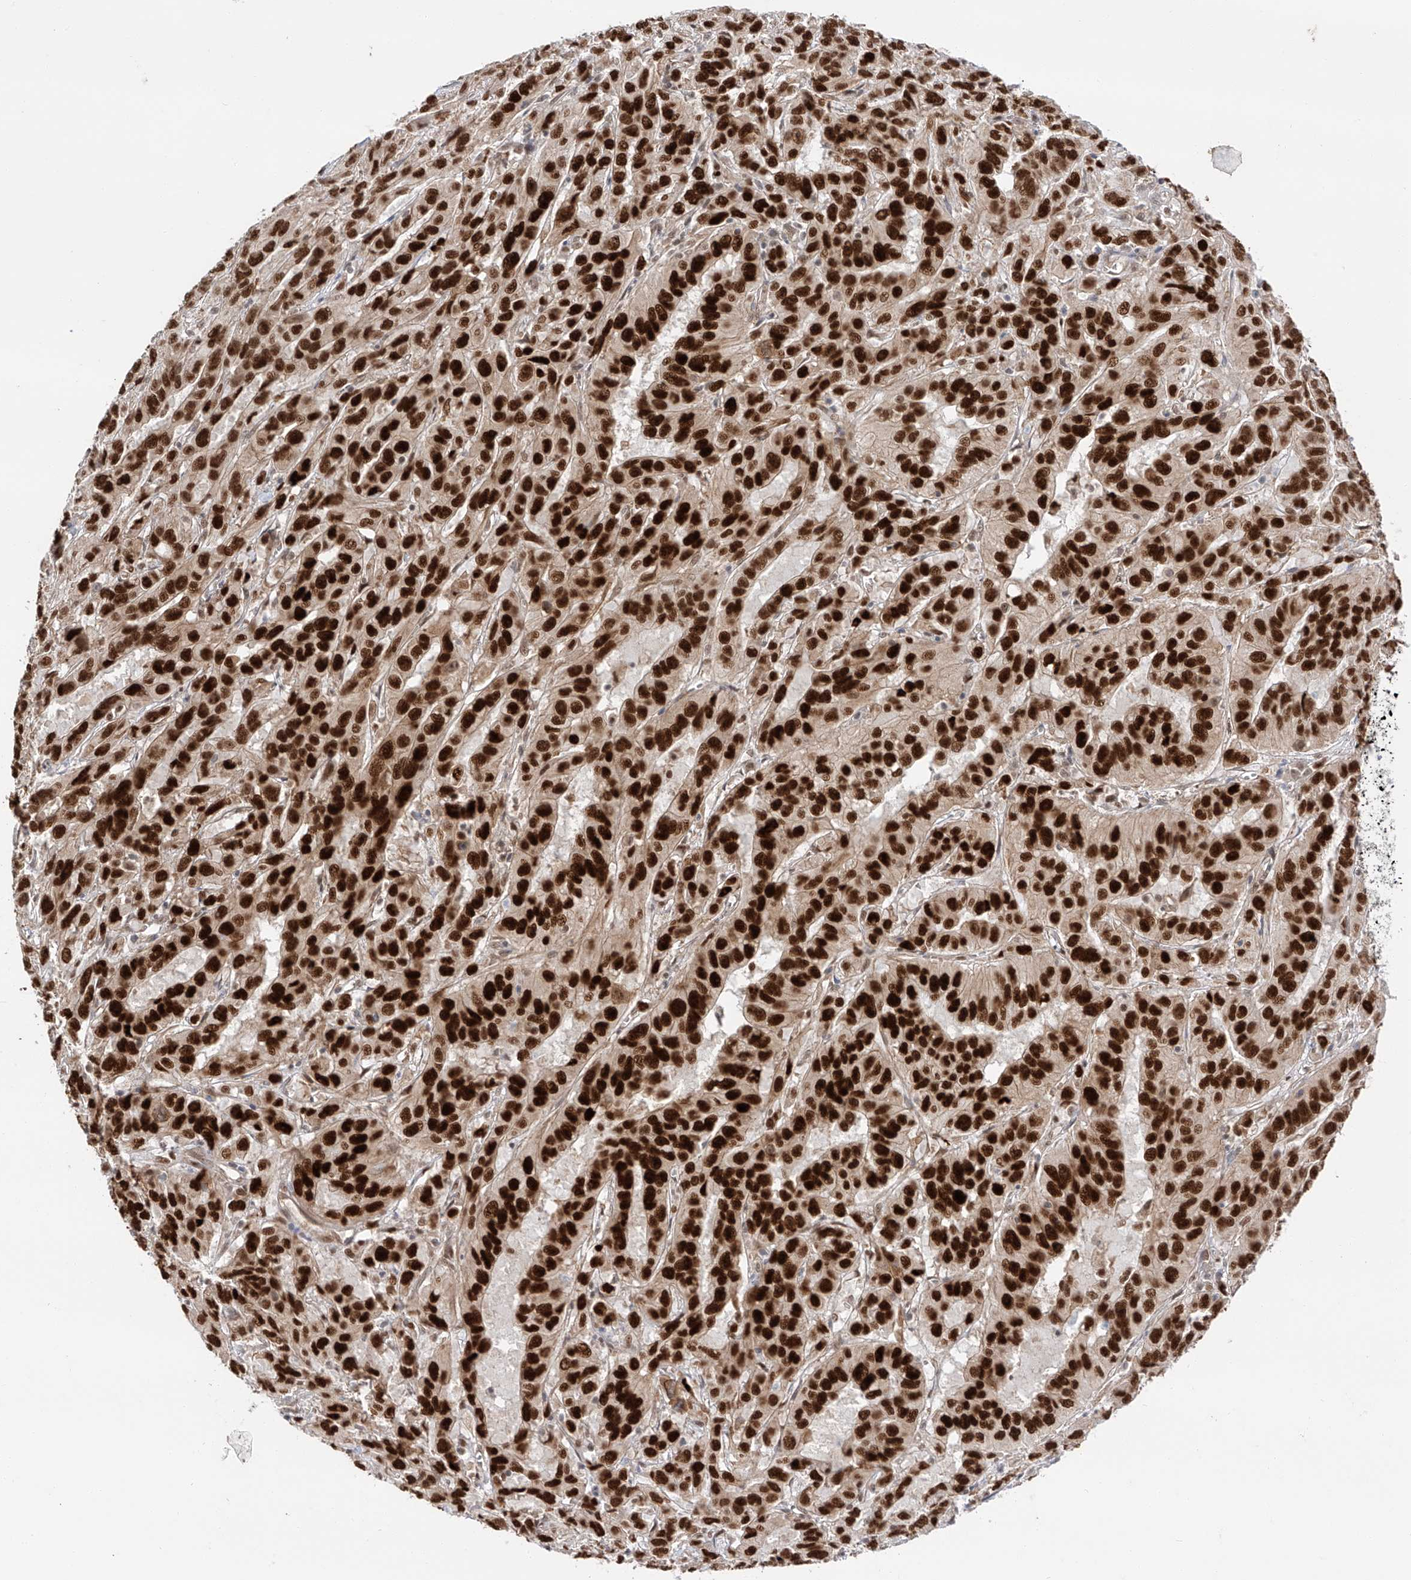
{"staining": {"intensity": "strong", "quantity": ">75%", "location": "nuclear"}, "tissue": "pancreatic cancer", "cell_type": "Tumor cells", "image_type": "cancer", "snomed": [{"axis": "morphology", "description": "Adenocarcinoma, NOS"}, {"axis": "topography", "description": "Pancreas"}], "caption": "Immunohistochemical staining of human pancreatic adenocarcinoma exhibits strong nuclear protein expression in approximately >75% of tumor cells.", "gene": "POGK", "patient": {"sex": "male", "age": 63}}